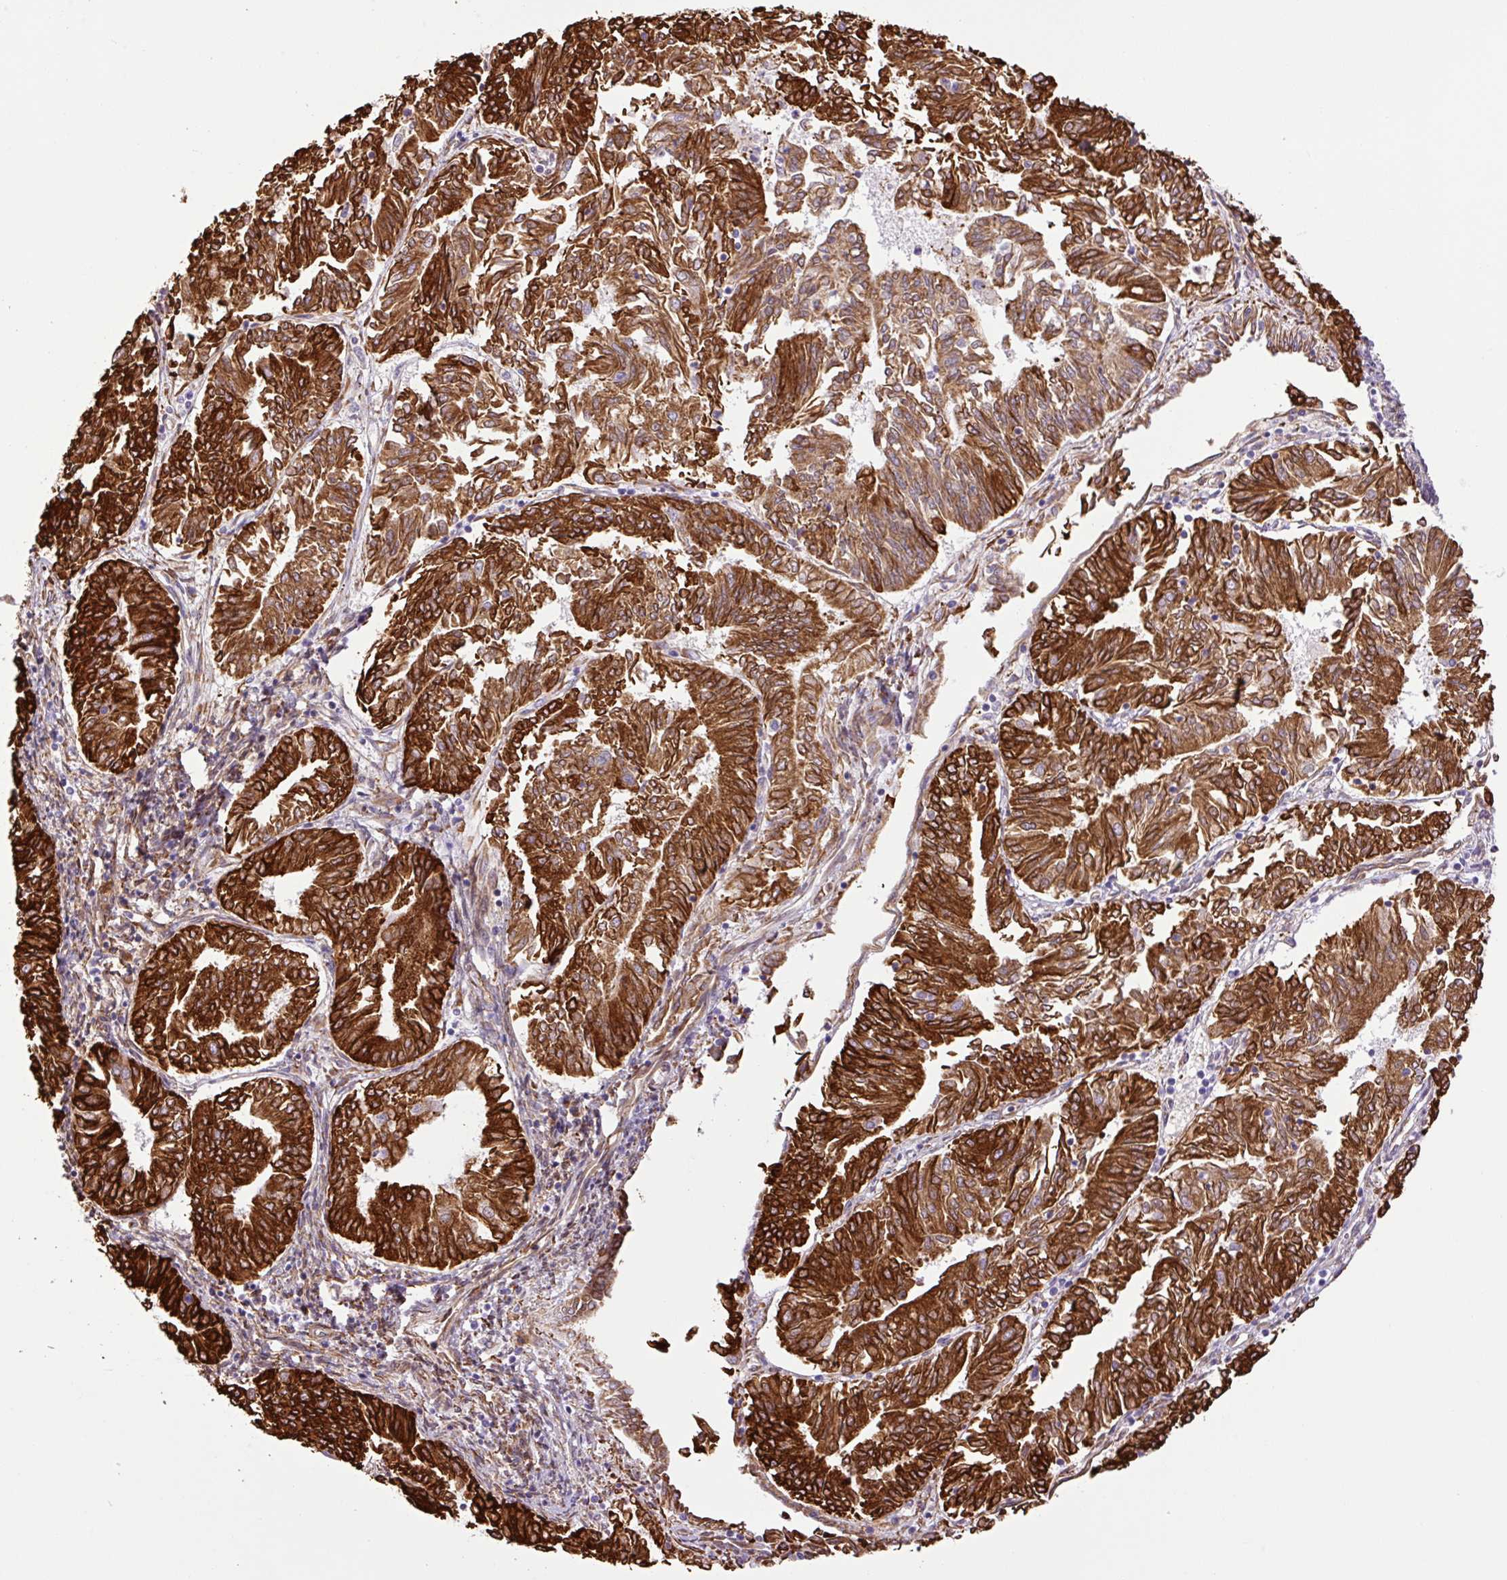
{"staining": {"intensity": "strong", "quantity": ">75%", "location": "cytoplasmic/membranous"}, "tissue": "endometrial cancer", "cell_type": "Tumor cells", "image_type": "cancer", "snomed": [{"axis": "morphology", "description": "Adenocarcinoma, NOS"}, {"axis": "topography", "description": "Endometrium"}], "caption": "IHC staining of endometrial cancer, which exhibits high levels of strong cytoplasmic/membranous expression in about >75% of tumor cells indicating strong cytoplasmic/membranous protein positivity. The staining was performed using DAB (3,3'-diaminobenzidine) (brown) for protein detection and nuclei were counterstained in hematoxylin (blue).", "gene": "RAB30", "patient": {"sex": "female", "age": 58}}